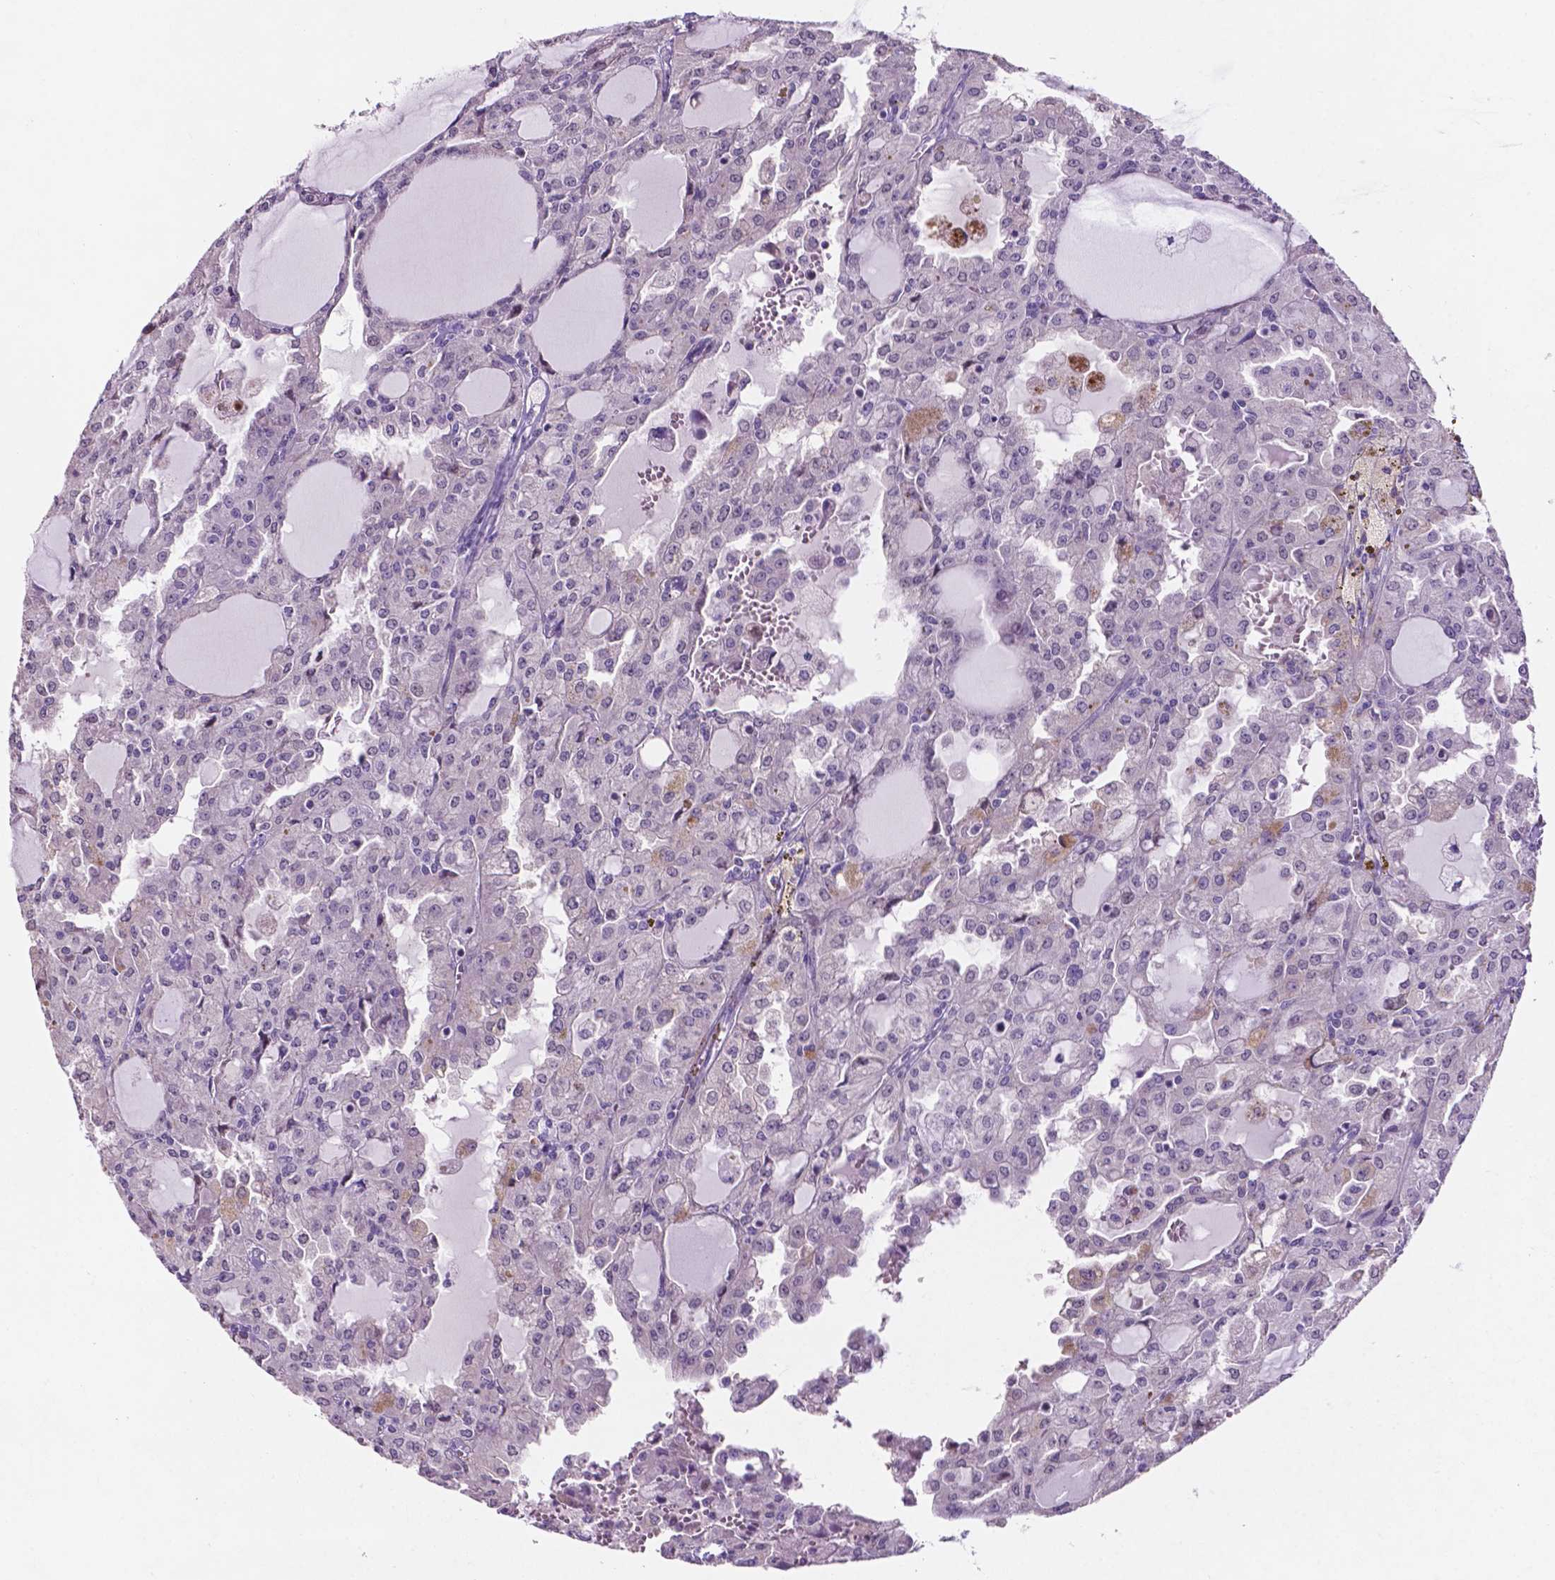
{"staining": {"intensity": "negative", "quantity": "none", "location": "none"}, "tissue": "head and neck cancer", "cell_type": "Tumor cells", "image_type": "cancer", "snomed": [{"axis": "morphology", "description": "Adenocarcinoma, NOS"}, {"axis": "topography", "description": "Head-Neck"}], "caption": "Immunohistochemistry of head and neck cancer (adenocarcinoma) exhibits no staining in tumor cells.", "gene": "ARL5C", "patient": {"sex": "male", "age": 64}}